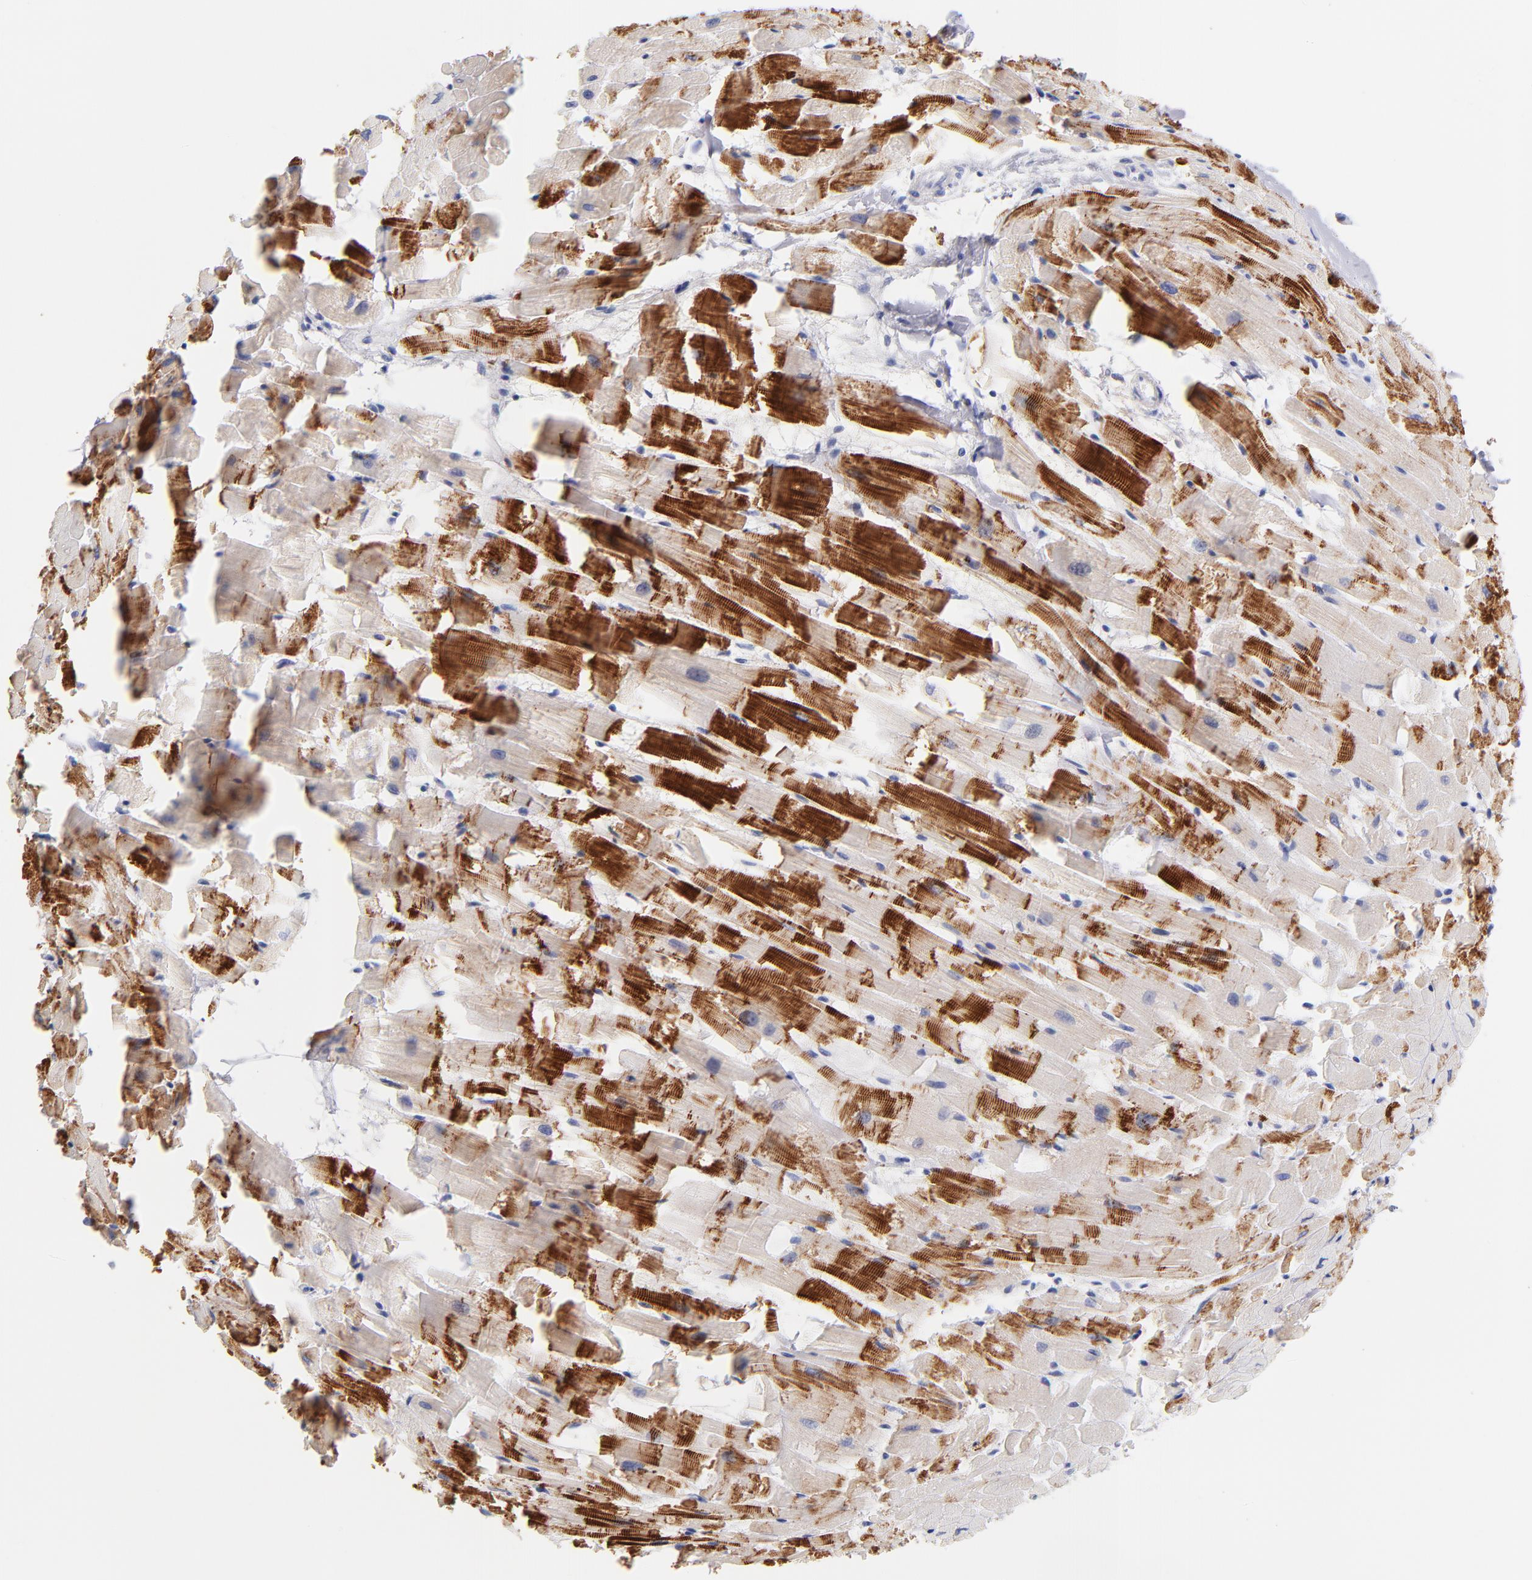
{"staining": {"intensity": "strong", "quantity": ">75%", "location": "cytoplasmic/membranous"}, "tissue": "heart muscle", "cell_type": "Cardiomyocytes", "image_type": "normal", "snomed": [{"axis": "morphology", "description": "Normal tissue, NOS"}, {"axis": "topography", "description": "Heart"}], "caption": "Protein expression analysis of benign heart muscle displays strong cytoplasmic/membranous staining in approximately >75% of cardiomyocytes. (DAB = brown stain, brightfield microscopy at high magnification).", "gene": "BID", "patient": {"sex": "female", "age": 19}}